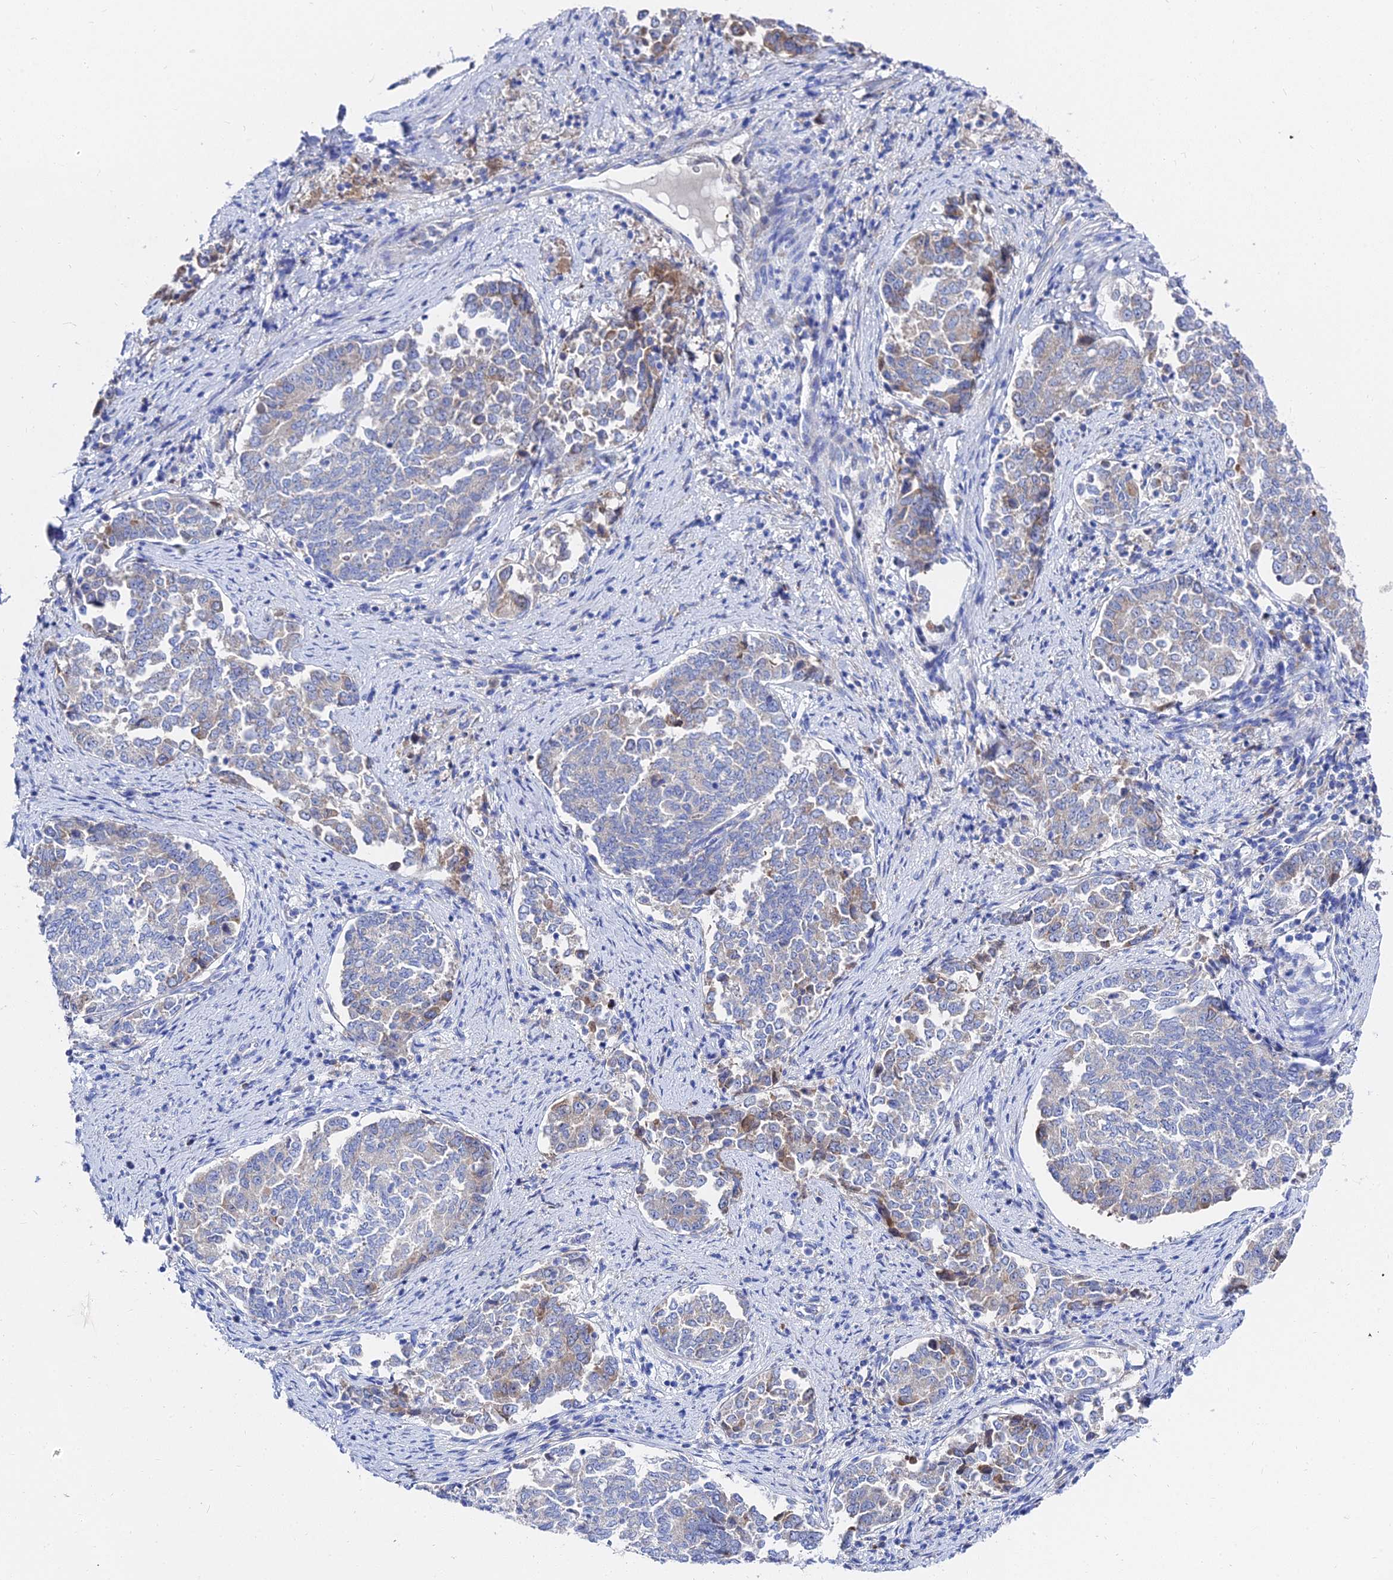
{"staining": {"intensity": "weak", "quantity": "<25%", "location": "cytoplasmic/membranous"}, "tissue": "endometrial cancer", "cell_type": "Tumor cells", "image_type": "cancer", "snomed": [{"axis": "morphology", "description": "Adenocarcinoma, NOS"}, {"axis": "topography", "description": "Endometrium"}], "caption": "A histopathology image of human endometrial adenocarcinoma is negative for staining in tumor cells.", "gene": "PTTG1", "patient": {"sex": "female", "age": 80}}